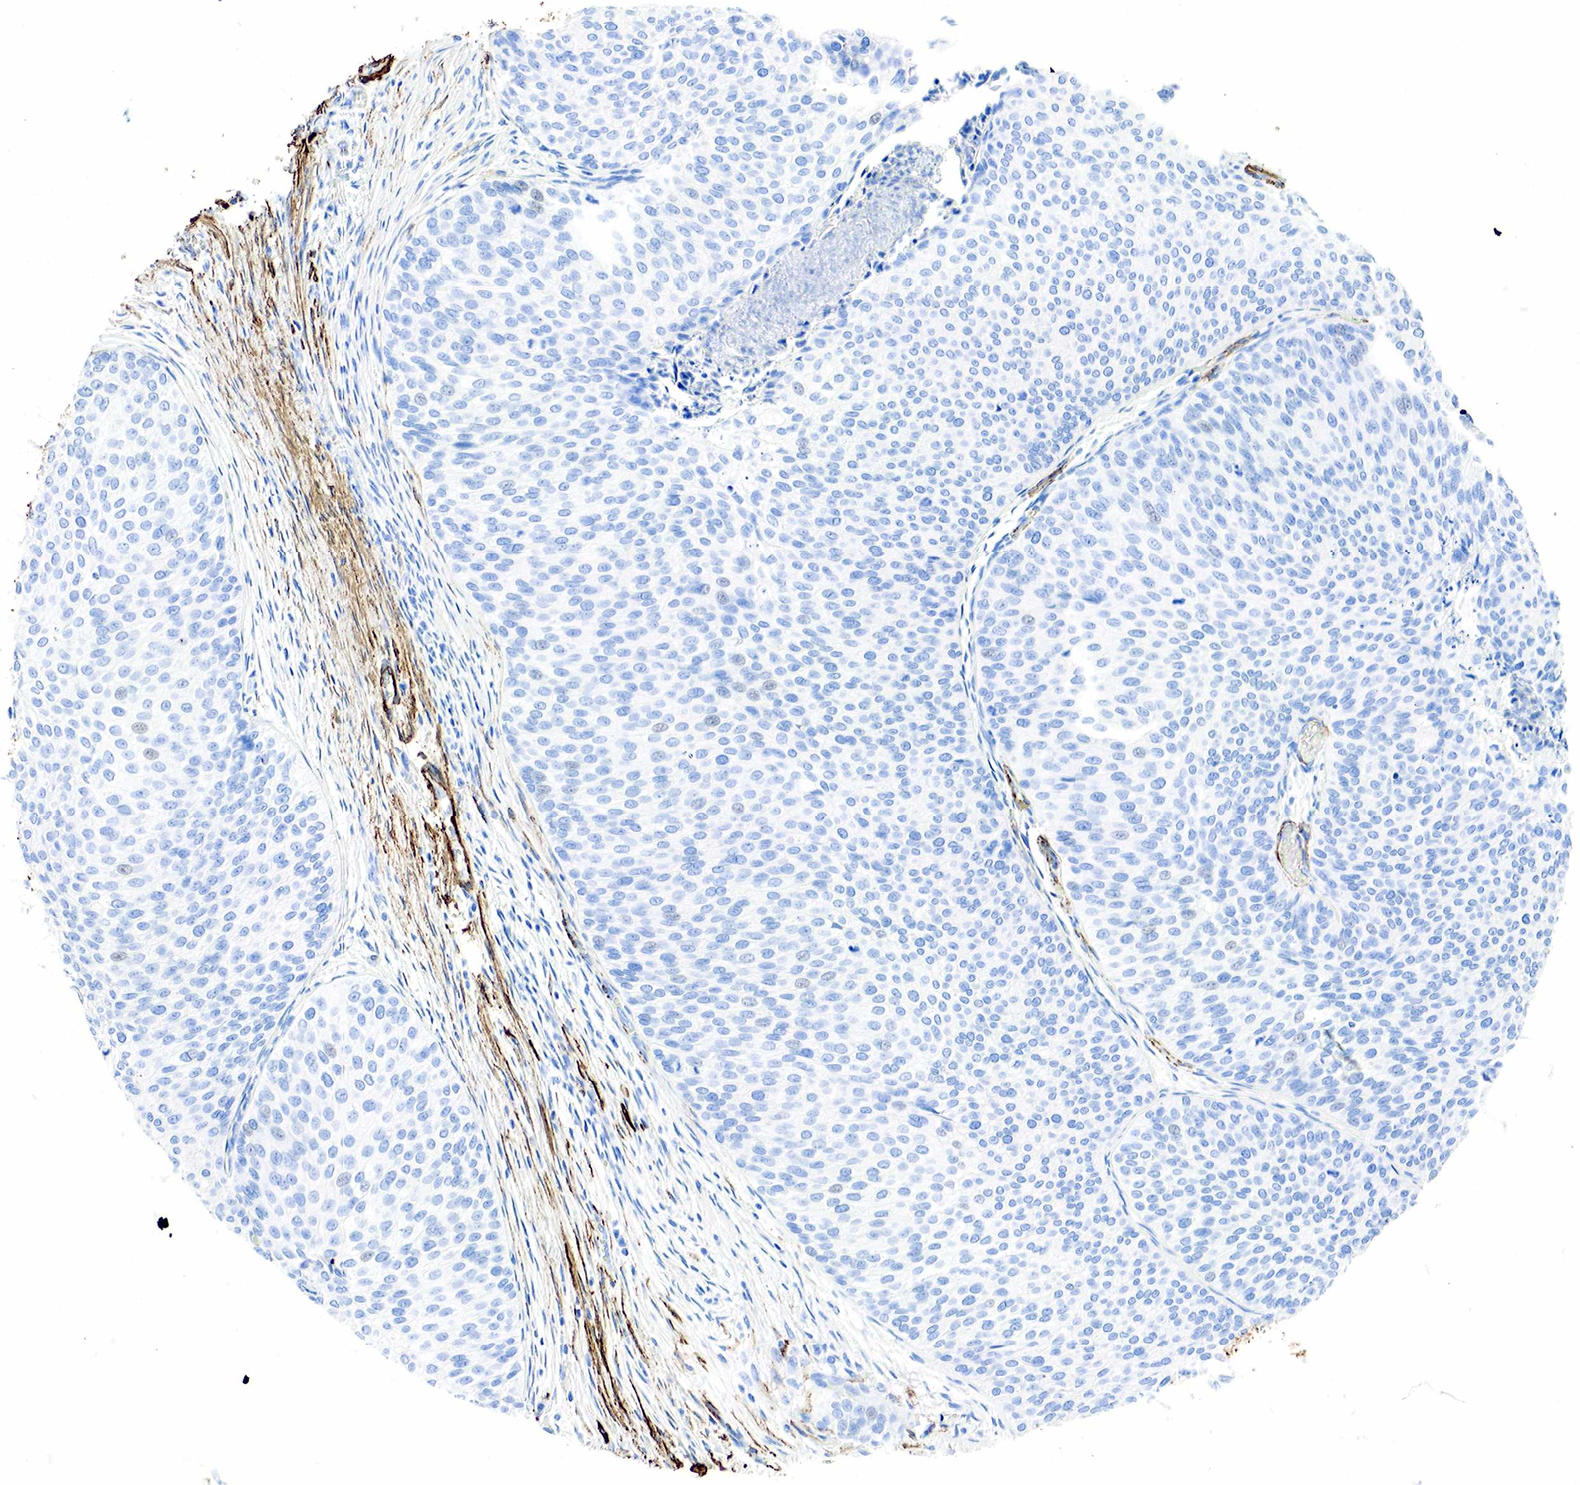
{"staining": {"intensity": "negative", "quantity": "none", "location": "none"}, "tissue": "urothelial cancer", "cell_type": "Tumor cells", "image_type": "cancer", "snomed": [{"axis": "morphology", "description": "Urothelial carcinoma, Low grade"}, {"axis": "topography", "description": "Urinary bladder"}], "caption": "Immunohistochemical staining of urothelial carcinoma (low-grade) demonstrates no significant positivity in tumor cells. (Stains: DAB immunohistochemistry with hematoxylin counter stain, Microscopy: brightfield microscopy at high magnification).", "gene": "ACTA1", "patient": {"sex": "male", "age": 84}}